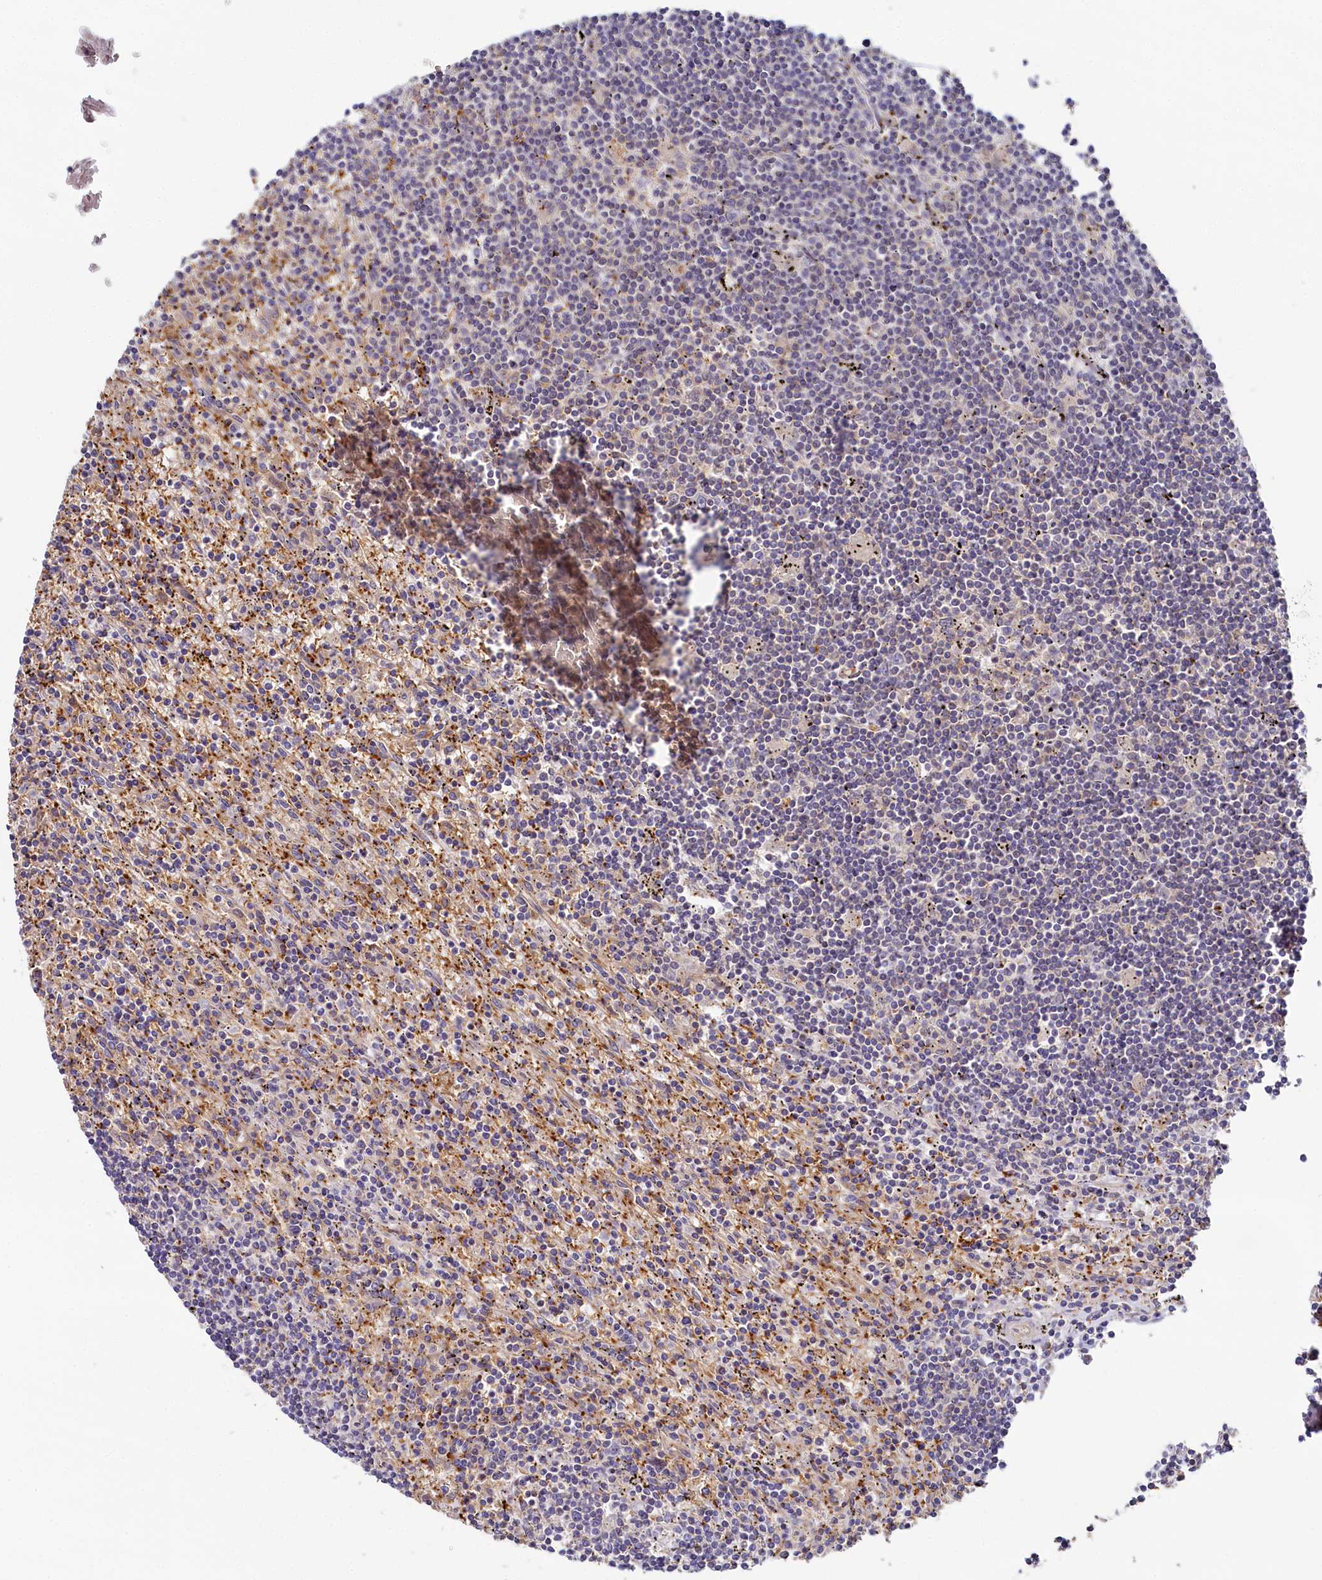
{"staining": {"intensity": "negative", "quantity": "none", "location": "none"}, "tissue": "lymphoma", "cell_type": "Tumor cells", "image_type": "cancer", "snomed": [{"axis": "morphology", "description": "Malignant lymphoma, non-Hodgkin's type, Low grade"}, {"axis": "topography", "description": "Spleen"}], "caption": "Tumor cells show no significant protein expression in low-grade malignant lymphoma, non-Hodgkin's type. (Brightfield microscopy of DAB immunohistochemistry (IHC) at high magnification).", "gene": "PPIP5K1", "patient": {"sex": "male", "age": 76}}